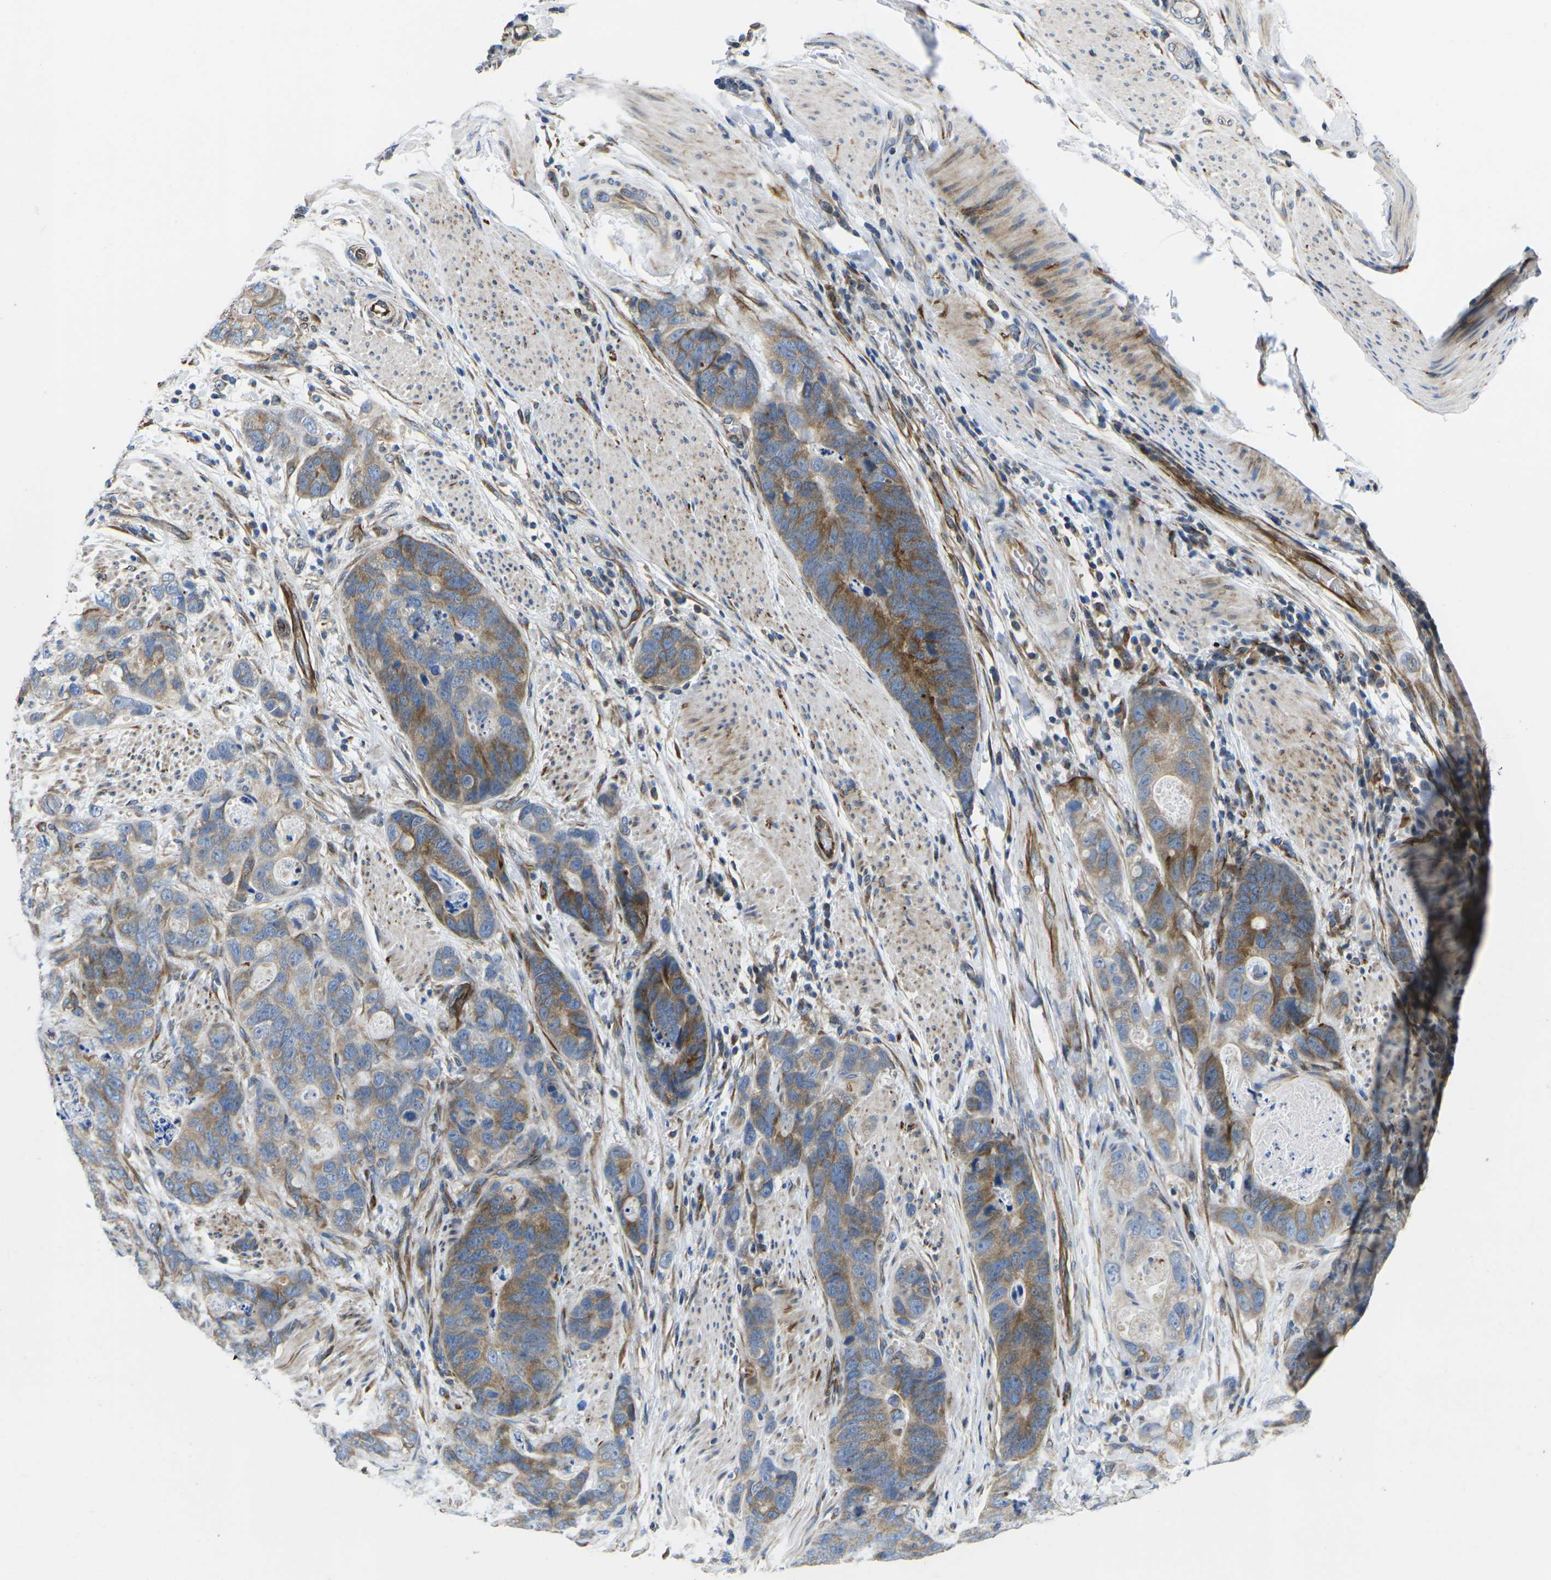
{"staining": {"intensity": "moderate", "quantity": "25%-75%", "location": "cytoplasmic/membranous"}, "tissue": "stomach cancer", "cell_type": "Tumor cells", "image_type": "cancer", "snomed": [{"axis": "morphology", "description": "Adenocarcinoma, NOS"}, {"axis": "topography", "description": "Stomach"}], "caption": "Tumor cells reveal medium levels of moderate cytoplasmic/membranous expression in approximately 25%-75% of cells in stomach cancer (adenocarcinoma). (IHC, brightfield microscopy, high magnification).", "gene": "TMEFF2", "patient": {"sex": "female", "age": 89}}